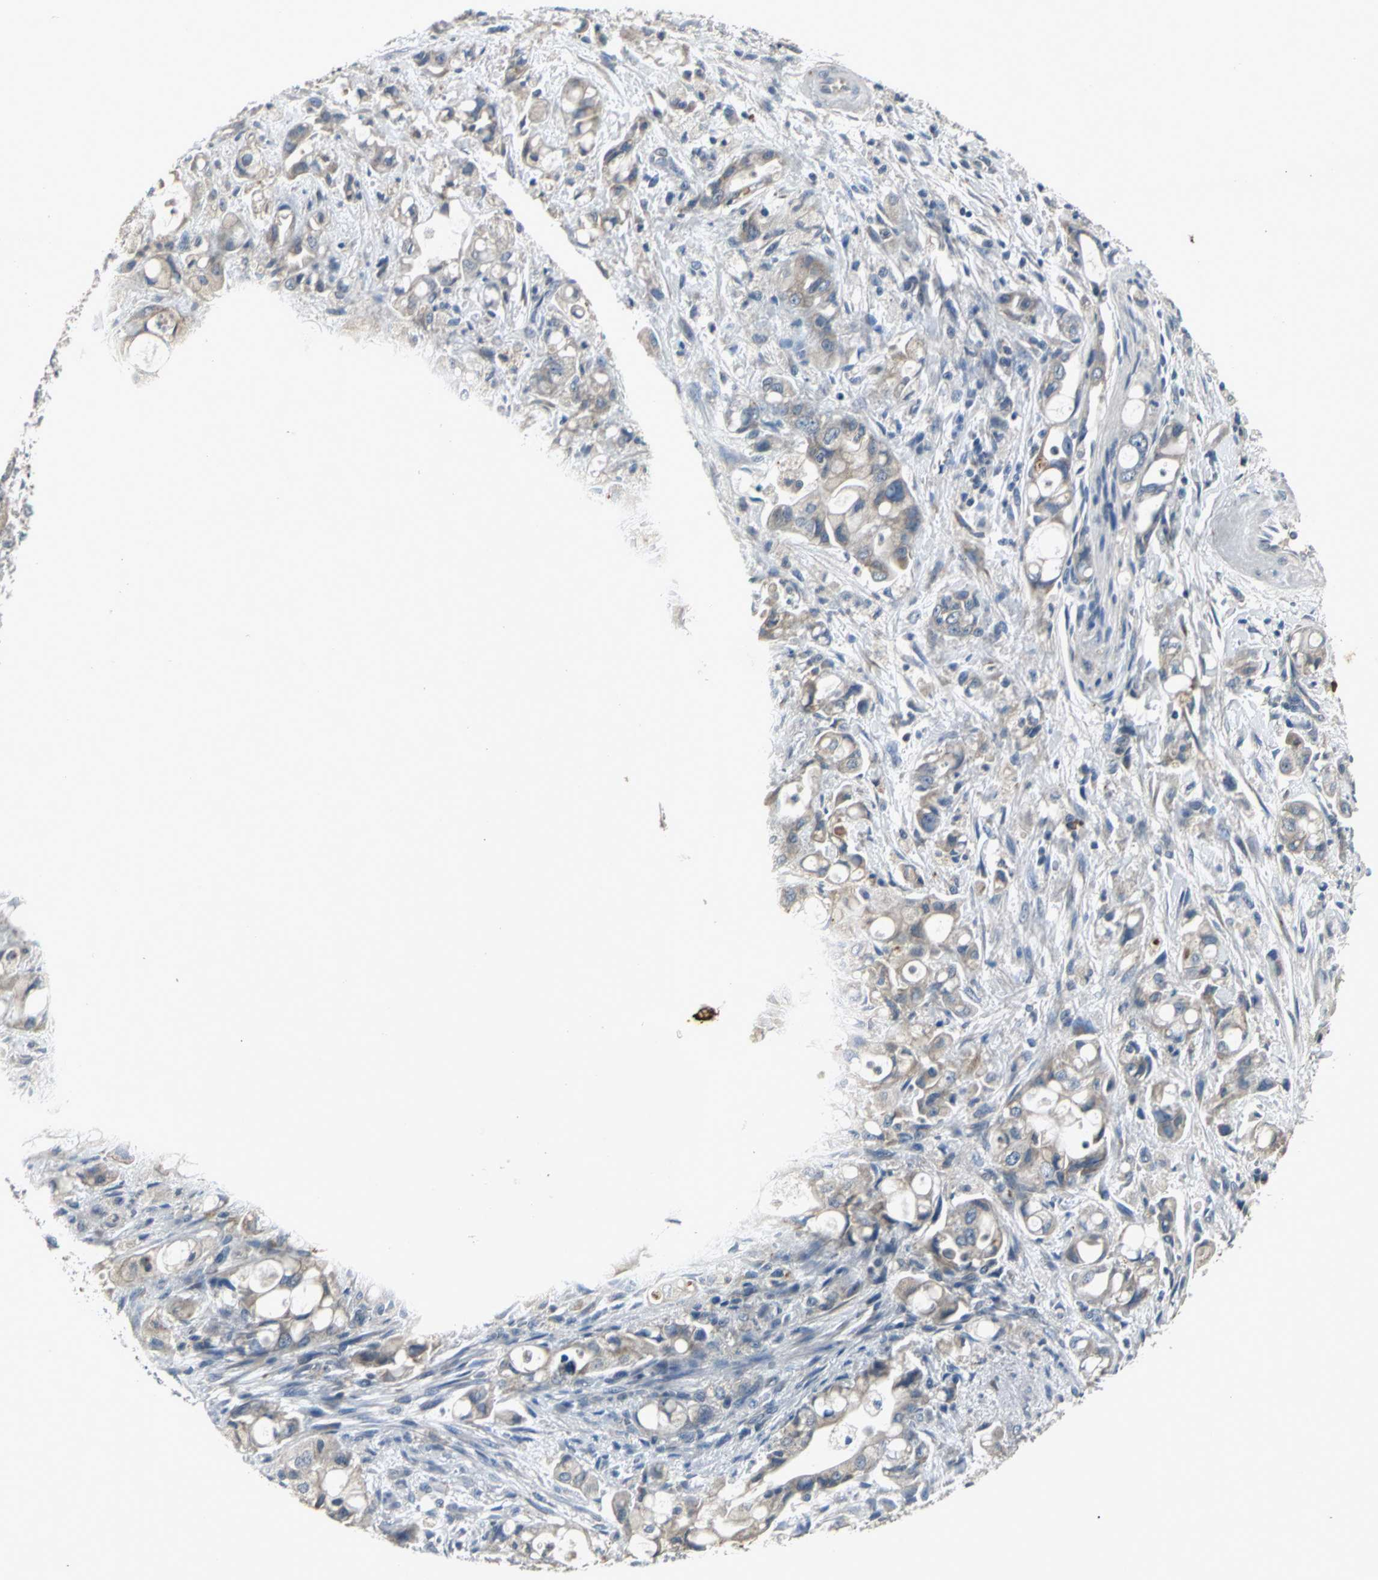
{"staining": {"intensity": "weak", "quantity": "25%-75%", "location": "cytoplasmic/membranous"}, "tissue": "pancreatic cancer", "cell_type": "Tumor cells", "image_type": "cancer", "snomed": [{"axis": "morphology", "description": "Adenocarcinoma, NOS"}, {"axis": "topography", "description": "Pancreas"}], "caption": "A photomicrograph showing weak cytoplasmic/membranous expression in about 25%-75% of tumor cells in pancreatic adenocarcinoma, as visualized by brown immunohistochemical staining.", "gene": "SLC2A13", "patient": {"sex": "male", "age": 79}}